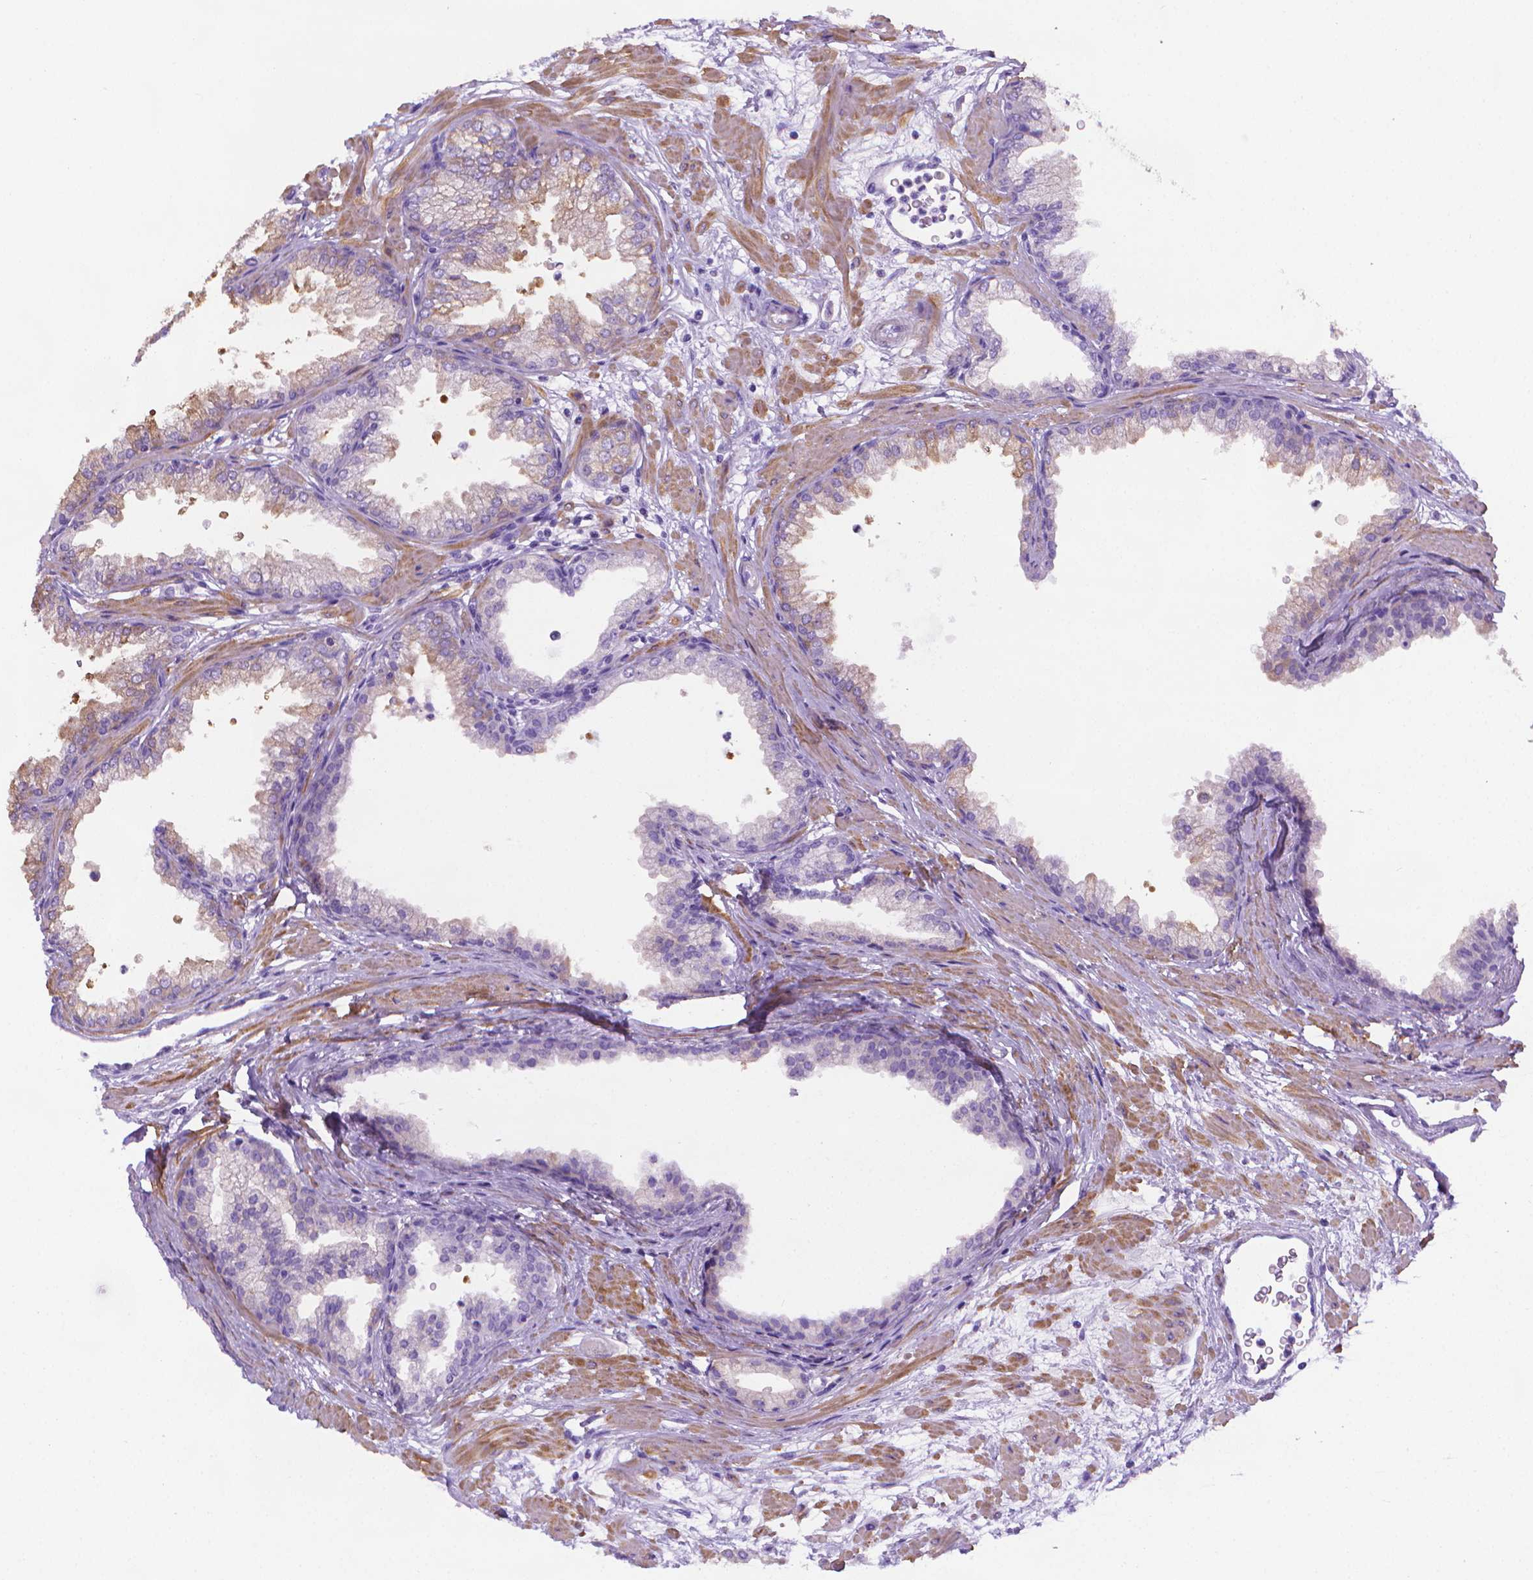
{"staining": {"intensity": "negative", "quantity": "none", "location": "none"}, "tissue": "prostate", "cell_type": "Glandular cells", "image_type": "normal", "snomed": [{"axis": "morphology", "description": "Normal tissue, NOS"}, {"axis": "topography", "description": "Prostate"}], "caption": "Human prostate stained for a protein using IHC shows no expression in glandular cells.", "gene": "FASN", "patient": {"sex": "male", "age": 37}}